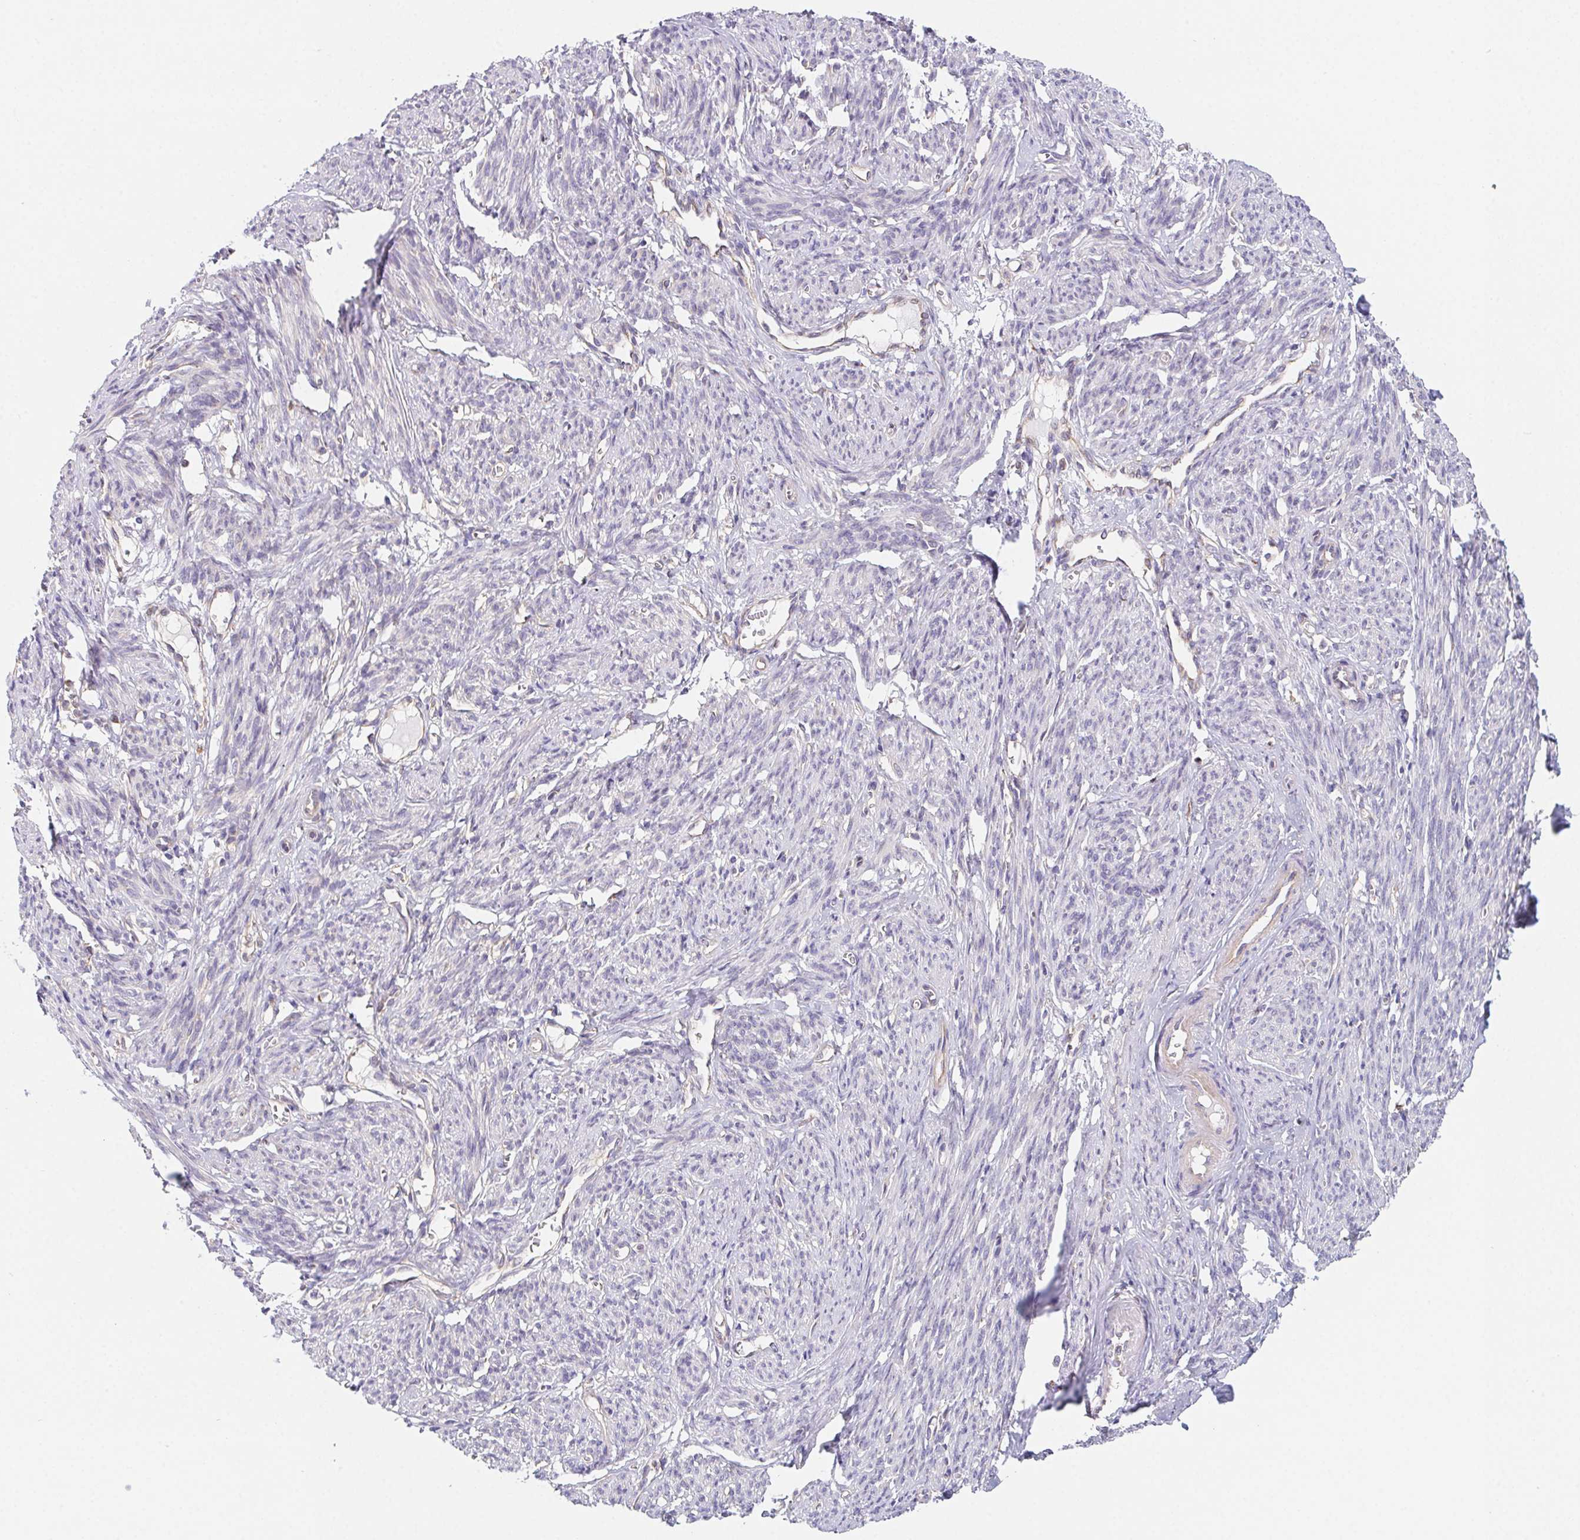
{"staining": {"intensity": "negative", "quantity": "none", "location": "none"}, "tissue": "smooth muscle", "cell_type": "Smooth muscle cells", "image_type": "normal", "snomed": [{"axis": "morphology", "description": "Normal tissue, NOS"}, {"axis": "topography", "description": "Smooth muscle"}], "caption": "Smooth muscle was stained to show a protein in brown. There is no significant staining in smooth muscle cells. The staining is performed using DAB (3,3'-diaminobenzidine) brown chromogen with nuclei counter-stained in using hematoxylin.", "gene": "ADAM8", "patient": {"sex": "female", "age": 65}}